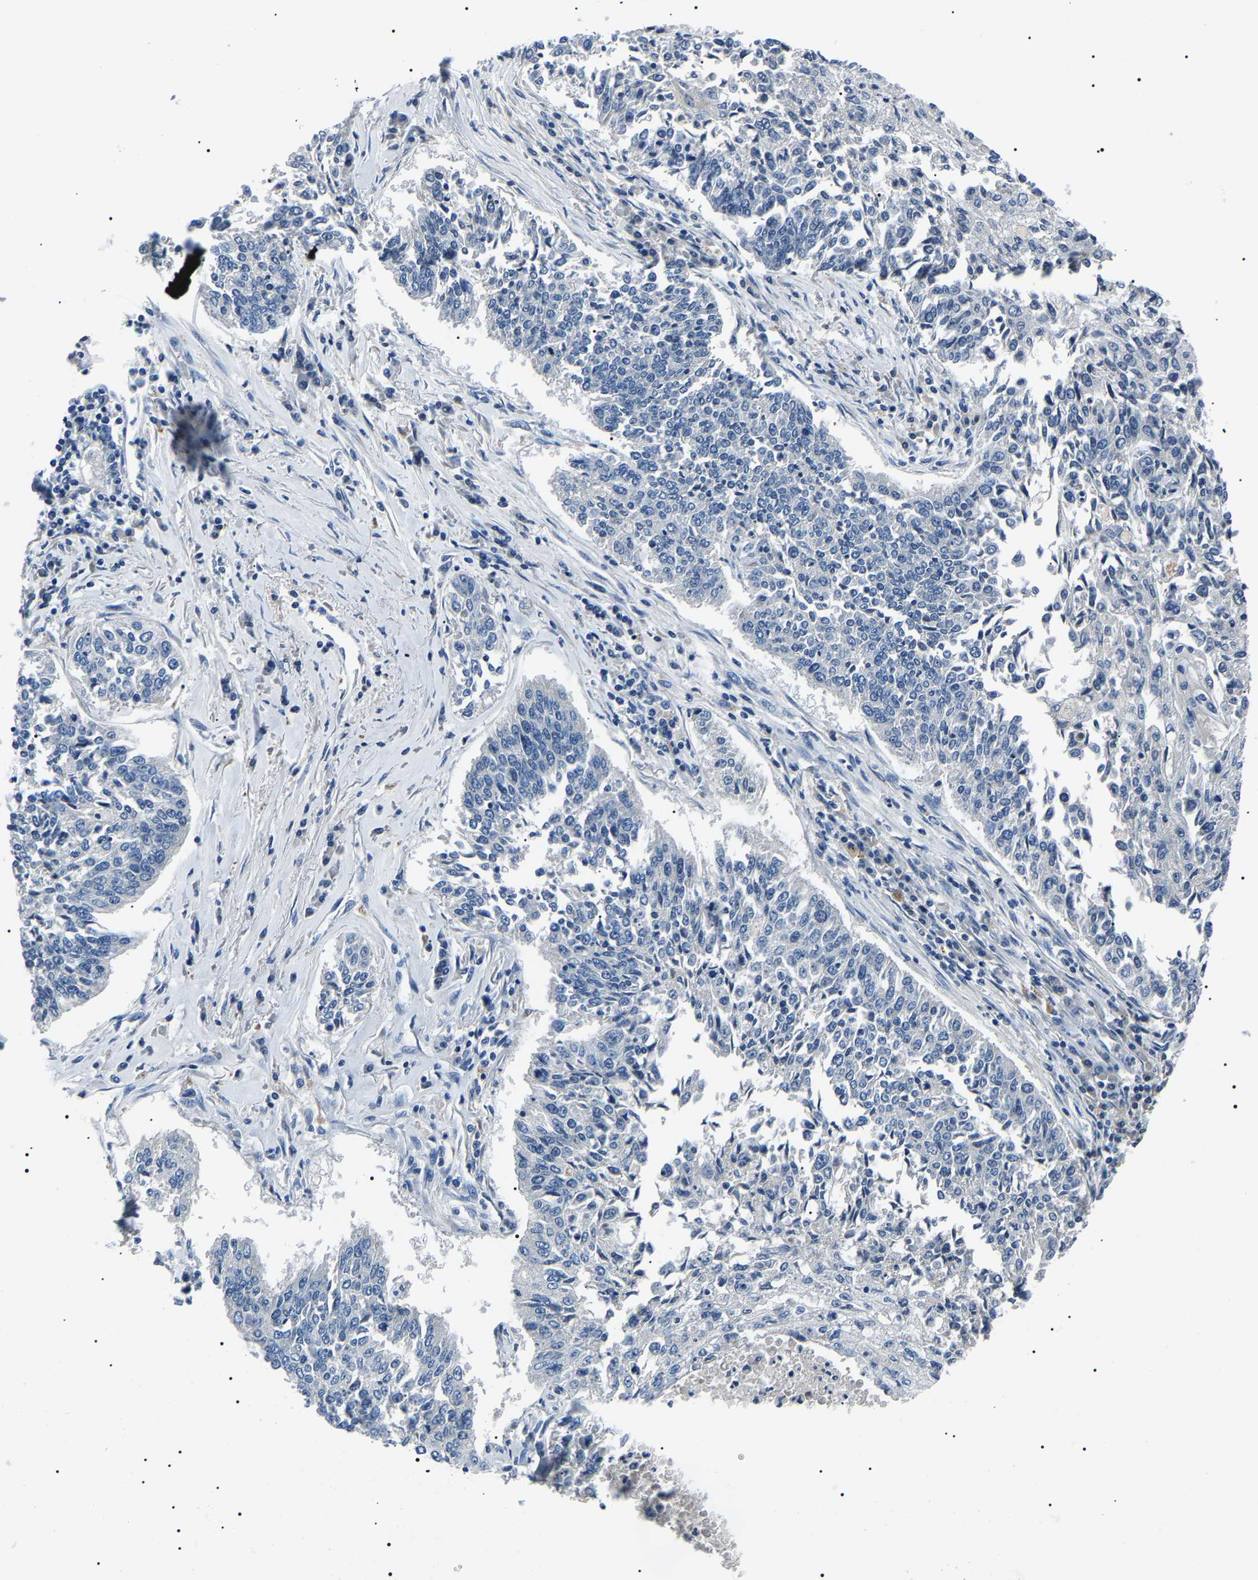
{"staining": {"intensity": "negative", "quantity": "none", "location": "none"}, "tissue": "lung cancer", "cell_type": "Tumor cells", "image_type": "cancer", "snomed": [{"axis": "morphology", "description": "Normal tissue, NOS"}, {"axis": "morphology", "description": "Squamous cell carcinoma, NOS"}, {"axis": "topography", "description": "Cartilage tissue"}, {"axis": "topography", "description": "Bronchus"}, {"axis": "topography", "description": "Lung"}], "caption": "This is a histopathology image of IHC staining of lung squamous cell carcinoma, which shows no staining in tumor cells.", "gene": "KLK15", "patient": {"sex": "female", "age": 49}}